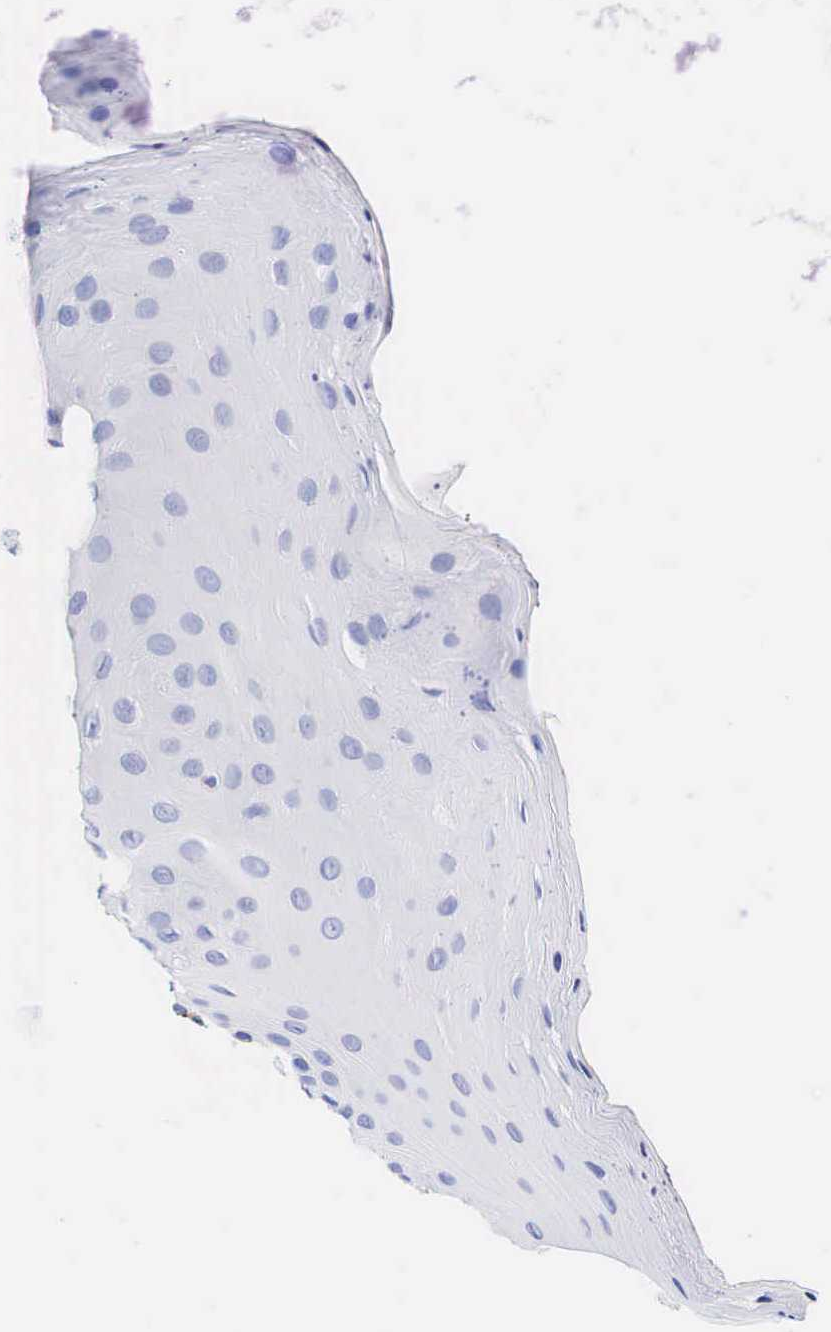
{"staining": {"intensity": "negative", "quantity": "none", "location": "none"}, "tissue": "oral mucosa", "cell_type": "Squamous epithelial cells", "image_type": "normal", "snomed": [{"axis": "morphology", "description": "Normal tissue, NOS"}, {"axis": "topography", "description": "Oral tissue"}], "caption": "Immunohistochemistry (IHC) of unremarkable human oral mucosa demonstrates no expression in squamous epithelial cells. (Brightfield microscopy of DAB (3,3'-diaminobenzidine) immunohistochemistry at high magnification).", "gene": "CD8A", "patient": {"sex": "male", "age": 14}}